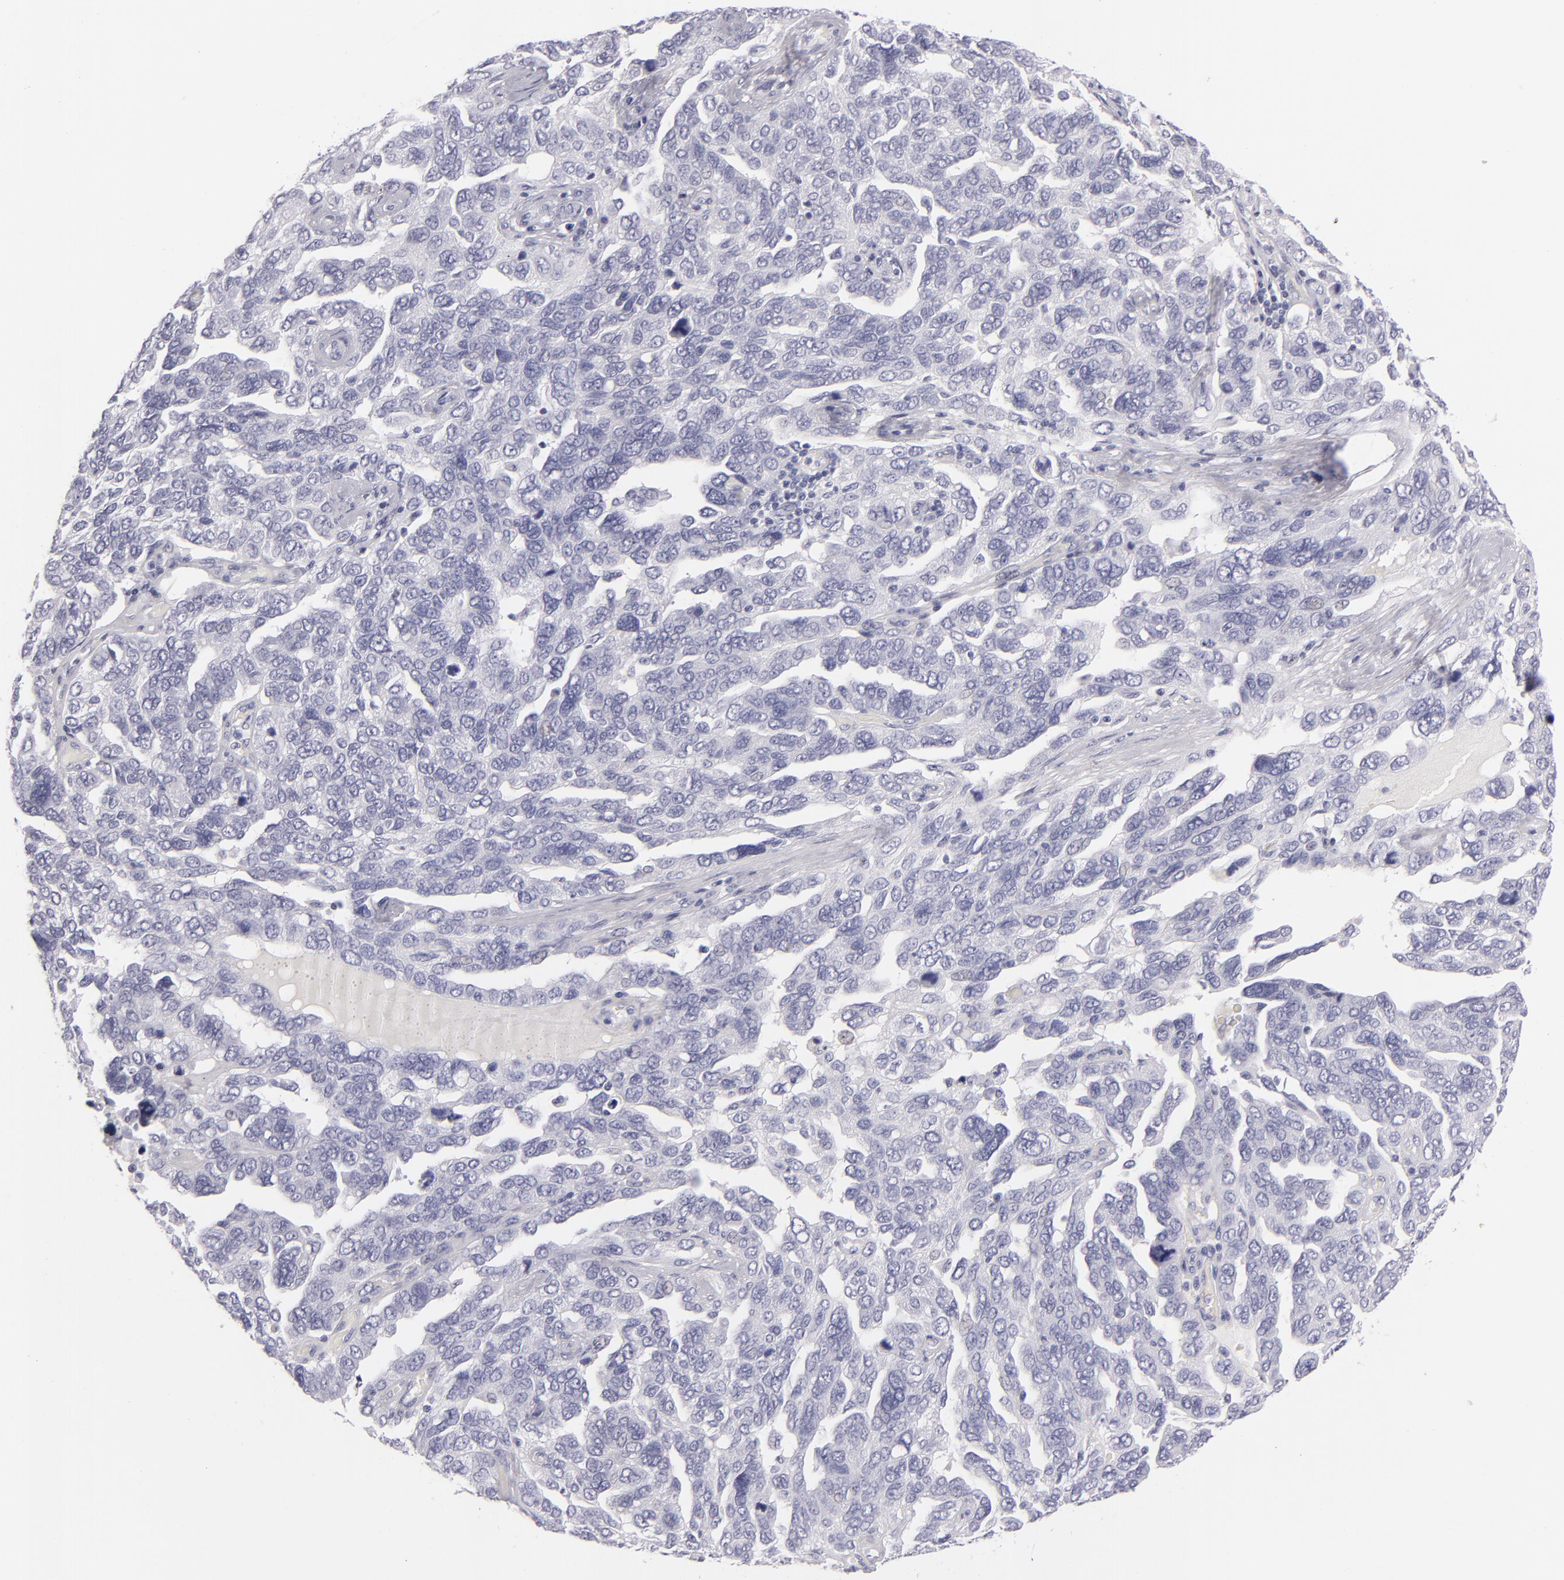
{"staining": {"intensity": "negative", "quantity": "none", "location": "none"}, "tissue": "ovarian cancer", "cell_type": "Tumor cells", "image_type": "cancer", "snomed": [{"axis": "morphology", "description": "Cystadenocarcinoma, serous, NOS"}, {"axis": "topography", "description": "Ovary"}], "caption": "Protein analysis of ovarian cancer demonstrates no significant staining in tumor cells. The staining was performed using DAB (3,3'-diaminobenzidine) to visualize the protein expression in brown, while the nuclei were stained in blue with hematoxylin (Magnification: 20x).", "gene": "VIL1", "patient": {"sex": "female", "age": 64}}